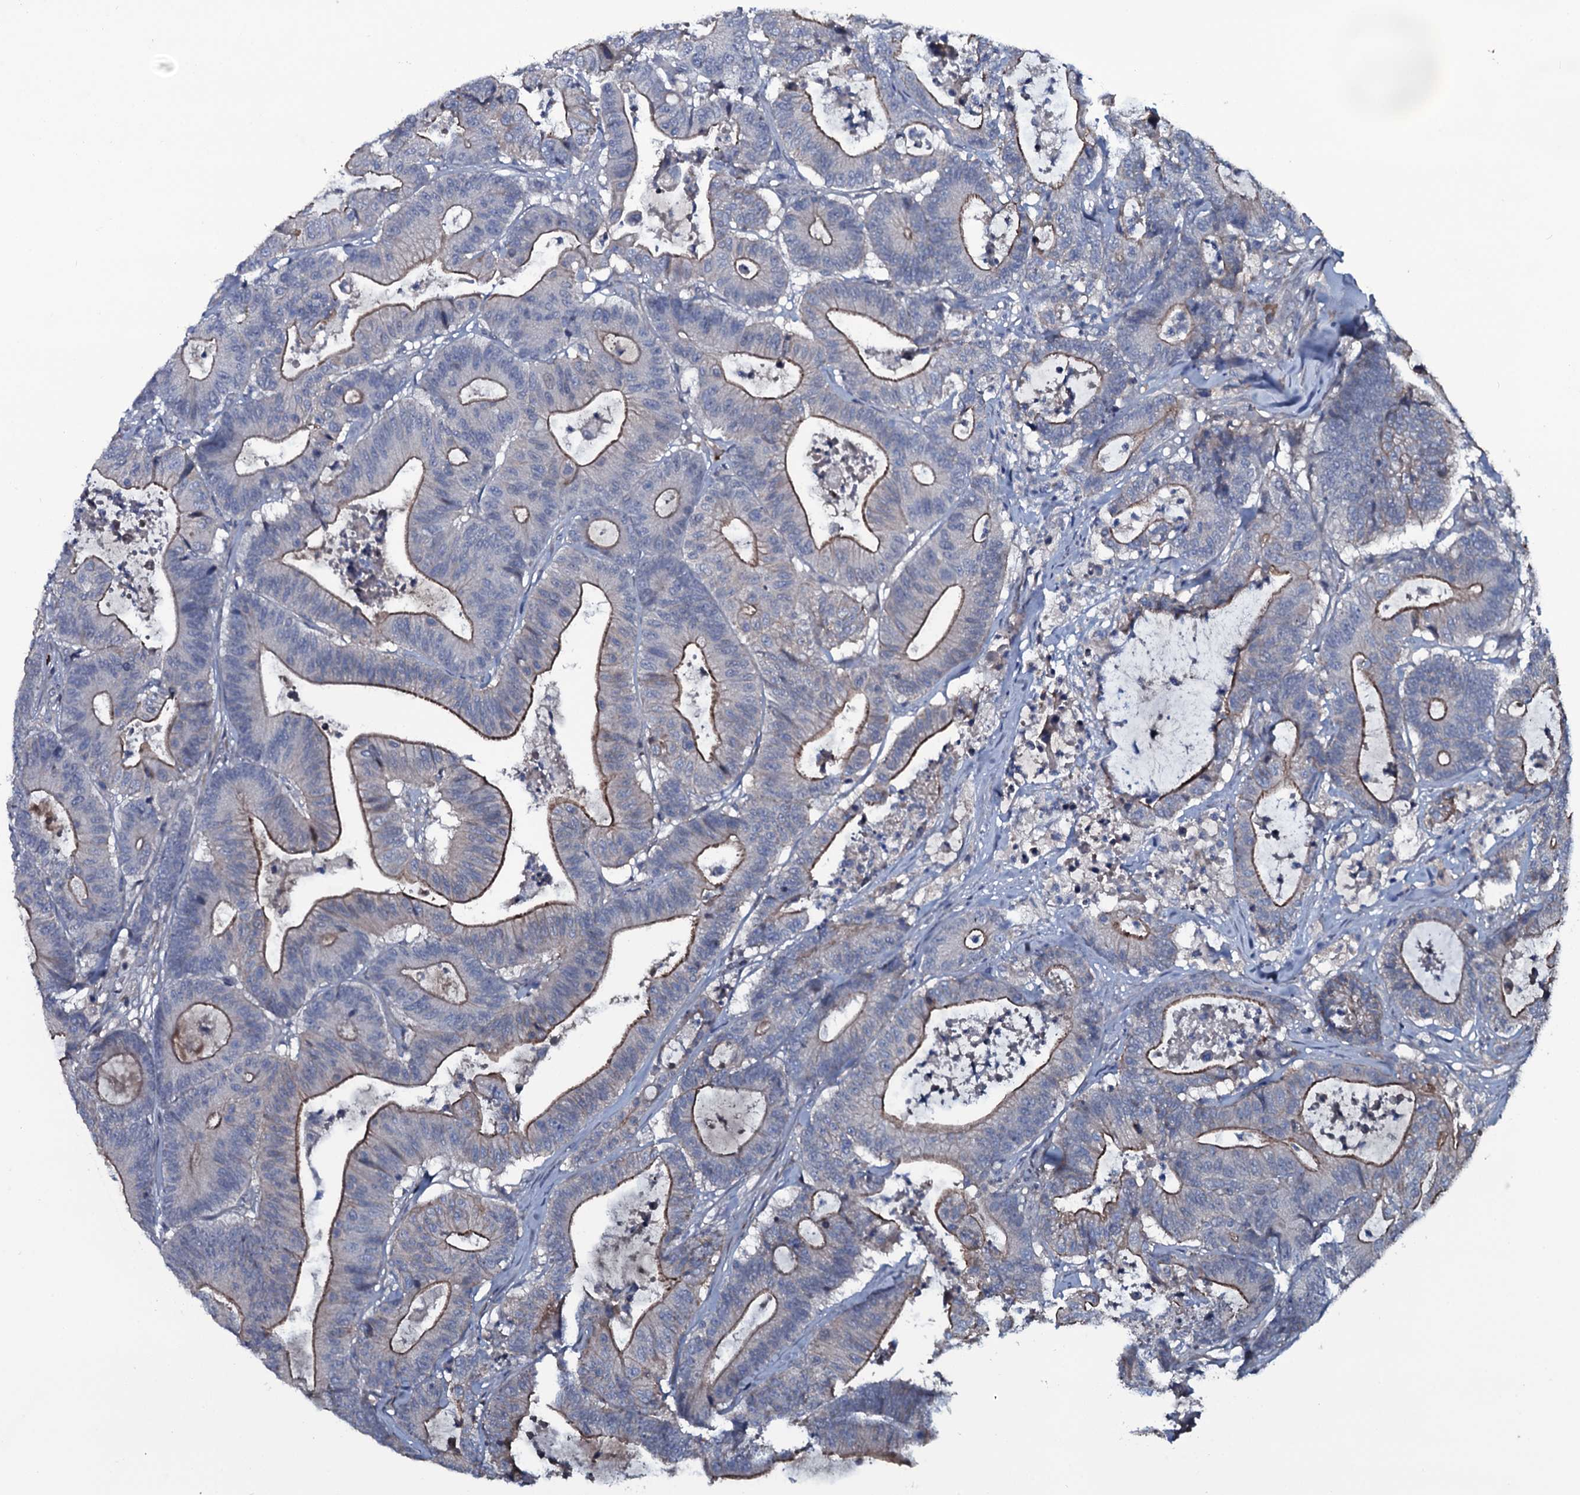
{"staining": {"intensity": "moderate", "quantity": "25%-75%", "location": "cytoplasmic/membranous"}, "tissue": "colorectal cancer", "cell_type": "Tumor cells", "image_type": "cancer", "snomed": [{"axis": "morphology", "description": "Adenocarcinoma, NOS"}, {"axis": "topography", "description": "Colon"}], "caption": "Tumor cells display moderate cytoplasmic/membranous staining in approximately 25%-75% of cells in colorectal cancer (adenocarcinoma).", "gene": "LYG2", "patient": {"sex": "female", "age": 84}}